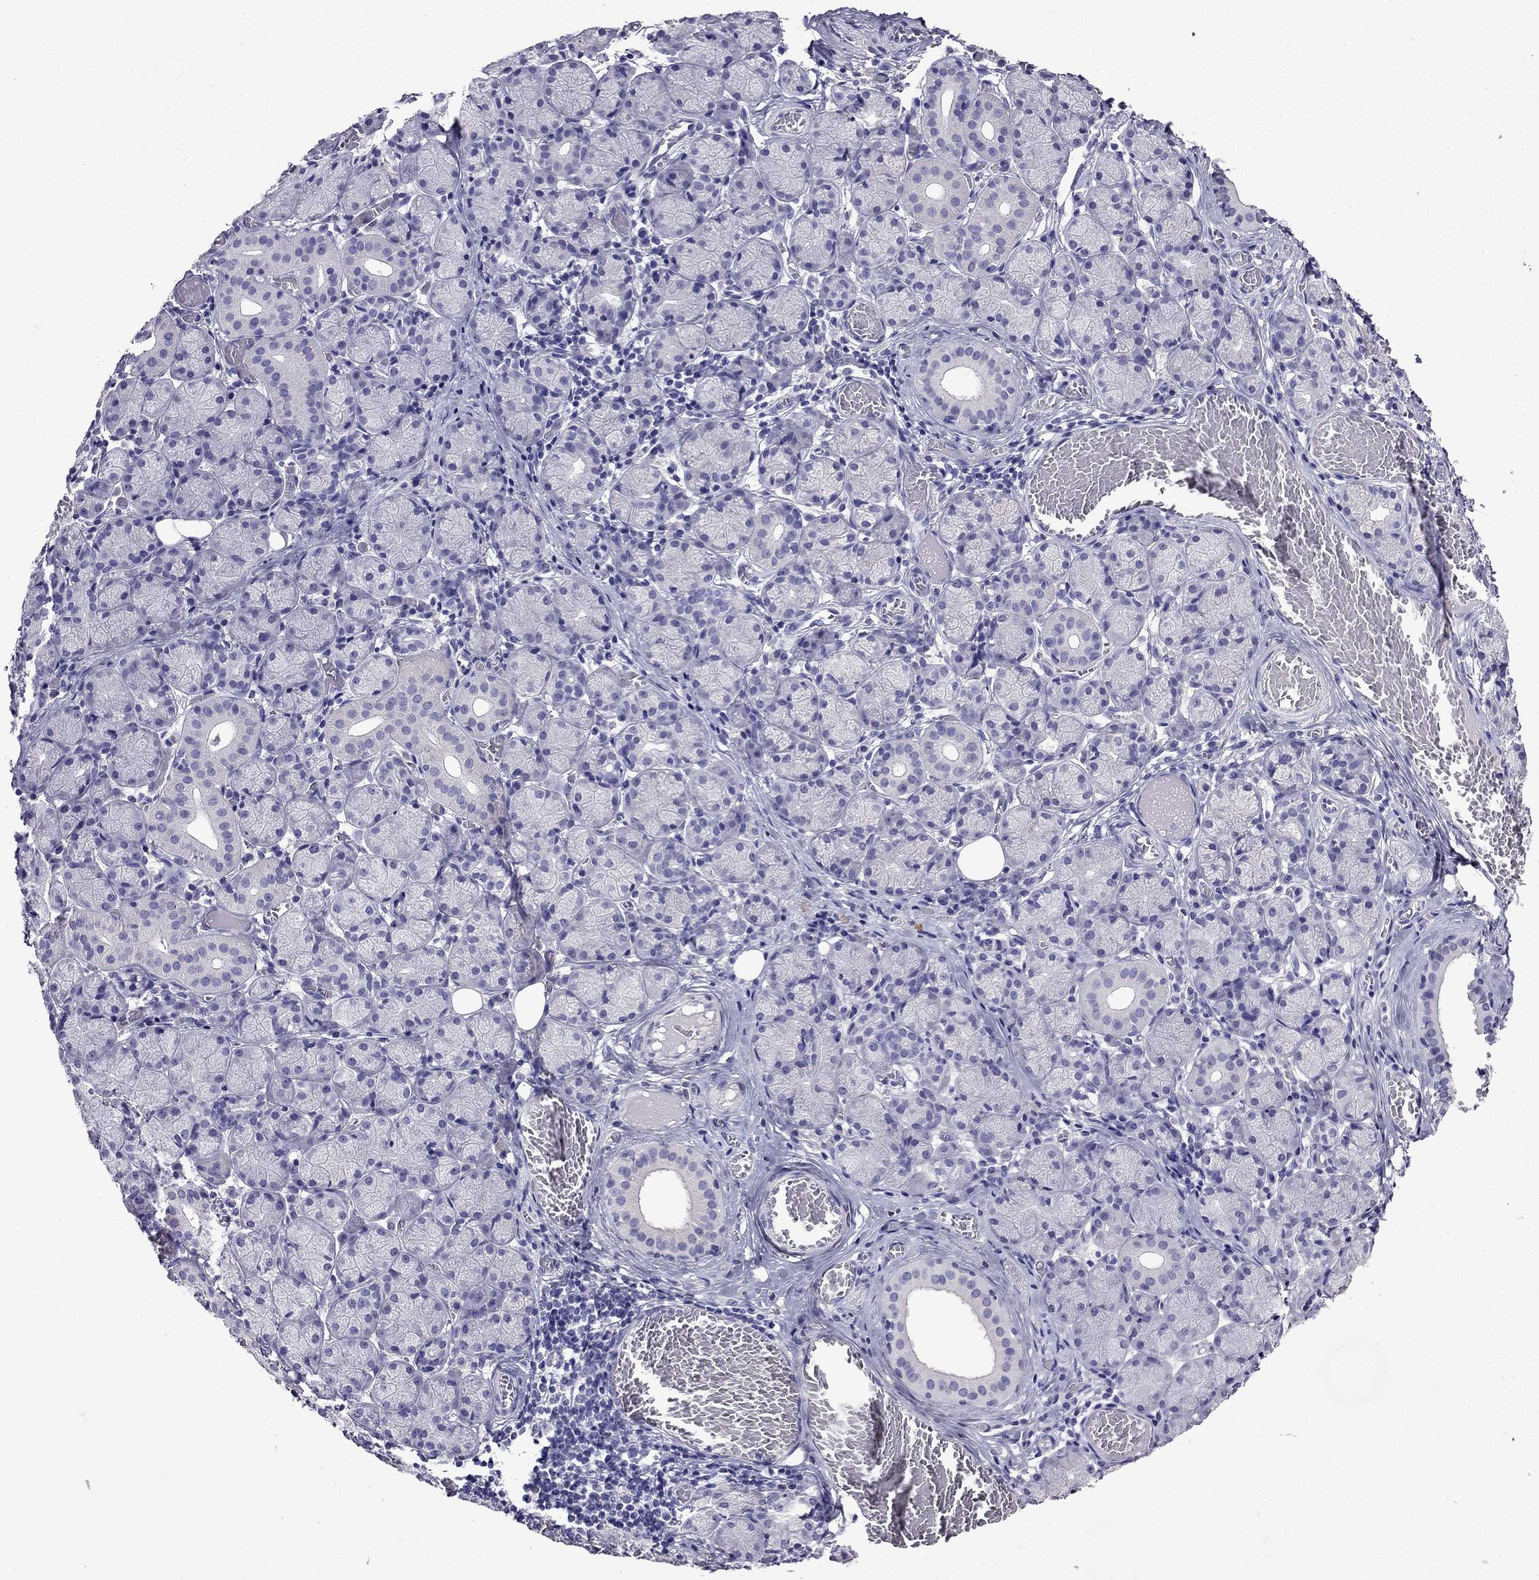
{"staining": {"intensity": "negative", "quantity": "none", "location": "none"}, "tissue": "salivary gland", "cell_type": "Glandular cells", "image_type": "normal", "snomed": [{"axis": "morphology", "description": "Normal tissue, NOS"}, {"axis": "topography", "description": "Salivary gland"}, {"axis": "topography", "description": "Peripheral nerve tissue"}], "caption": "Immunohistochemistry photomicrograph of normal salivary gland: salivary gland stained with DAB (3,3'-diaminobenzidine) demonstrates no significant protein positivity in glandular cells. (DAB (3,3'-diaminobenzidine) IHC, high magnification).", "gene": "DNAH17", "patient": {"sex": "female", "age": 24}}